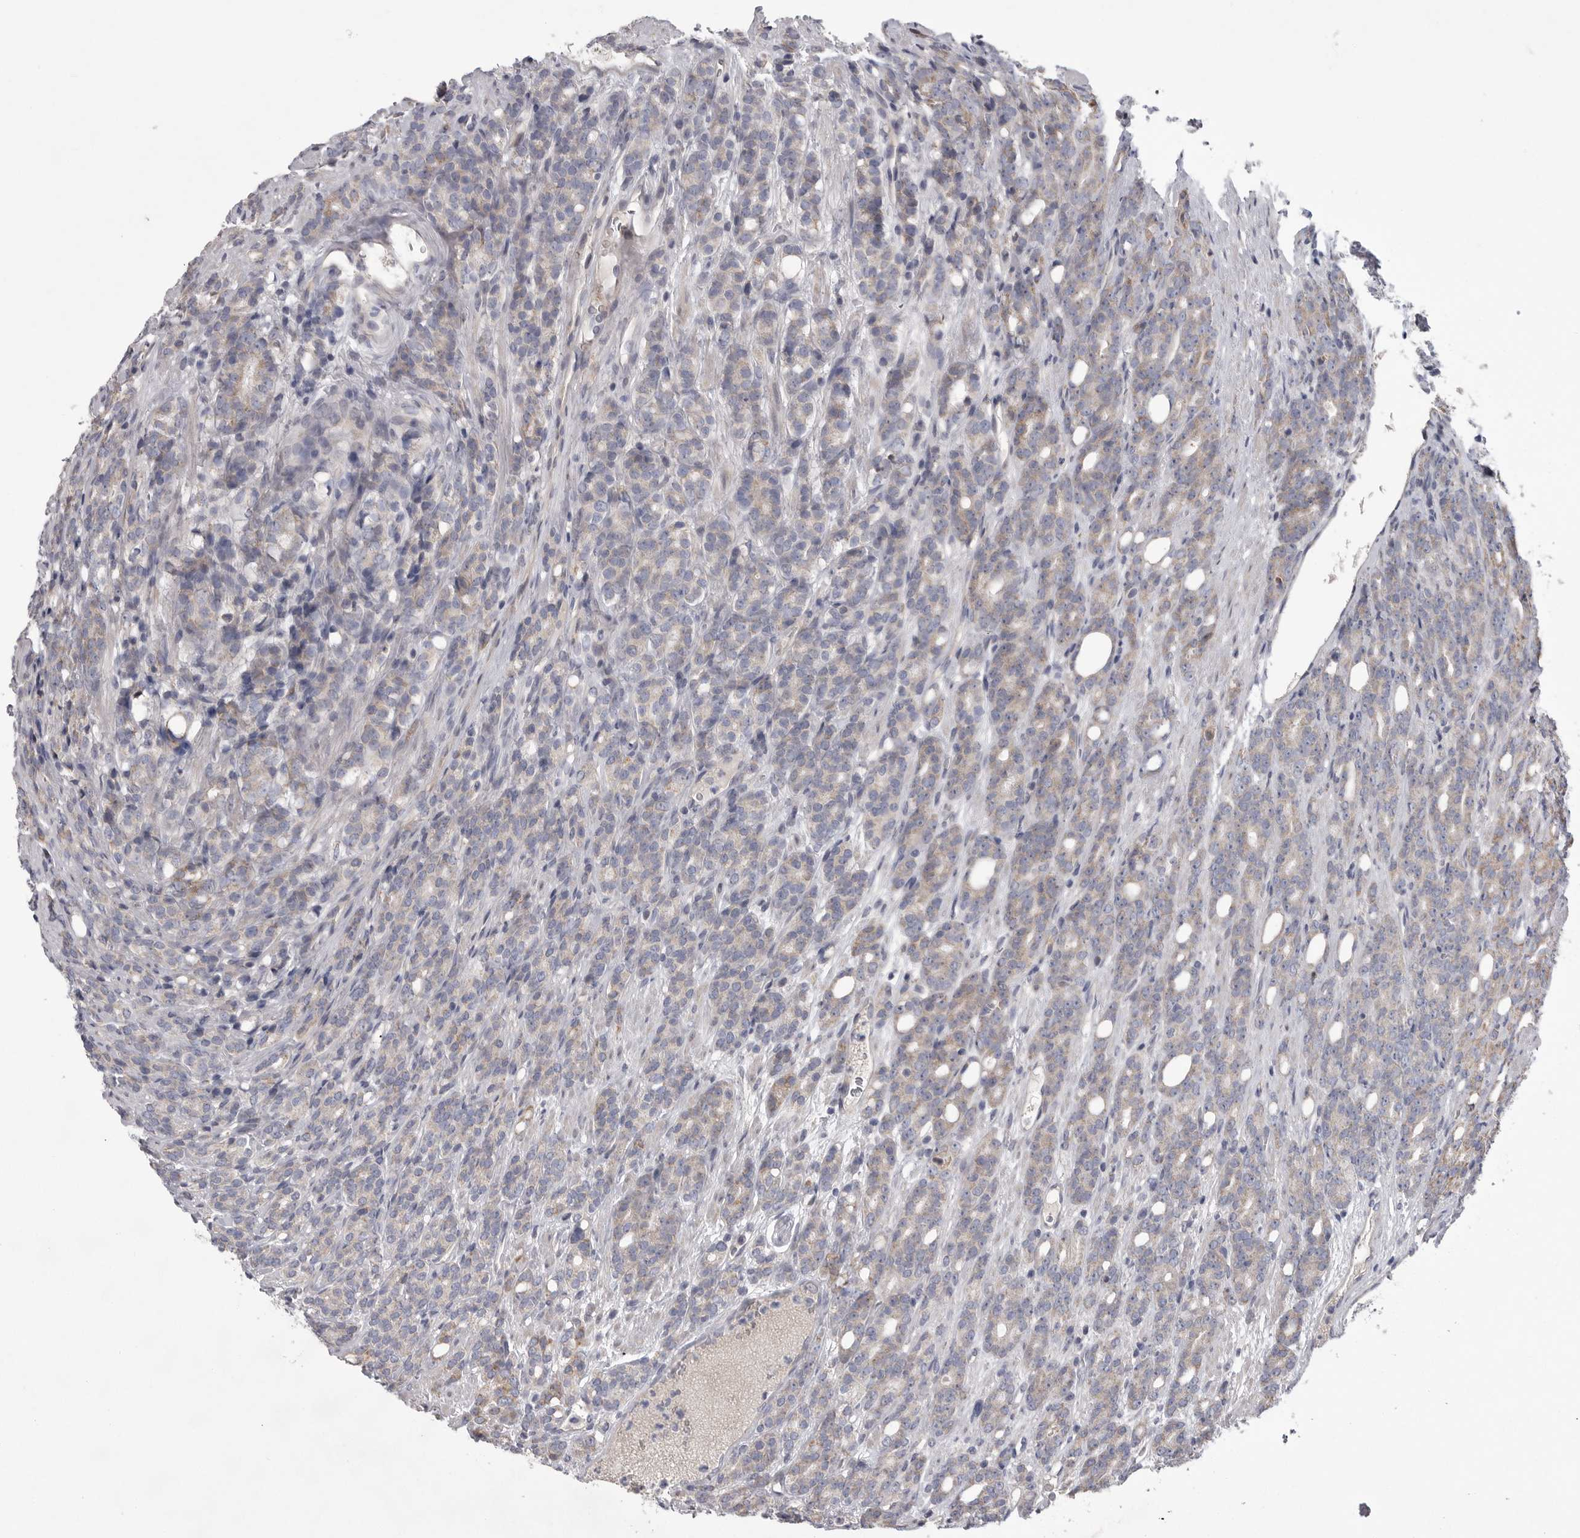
{"staining": {"intensity": "weak", "quantity": "<25%", "location": "cytoplasmic/membranous"}, "tissue": "prostate cancer", "cell_type": "Tumor cells", "image_type": "cancer", "snomed": [{"axis": "morphology", "description": "Adenocarcinoma, High grade"}, {"axis": "topography", "description": "Prostate"}], "caption": "This is an immunohistochemistry (IHC) photomicrograph of prostate cancer (adenocarcinoma (high-grade)). There is no positivity in tumor cells.", "gene": "CRP", "patient": {"sex": "male", "age": 62}}